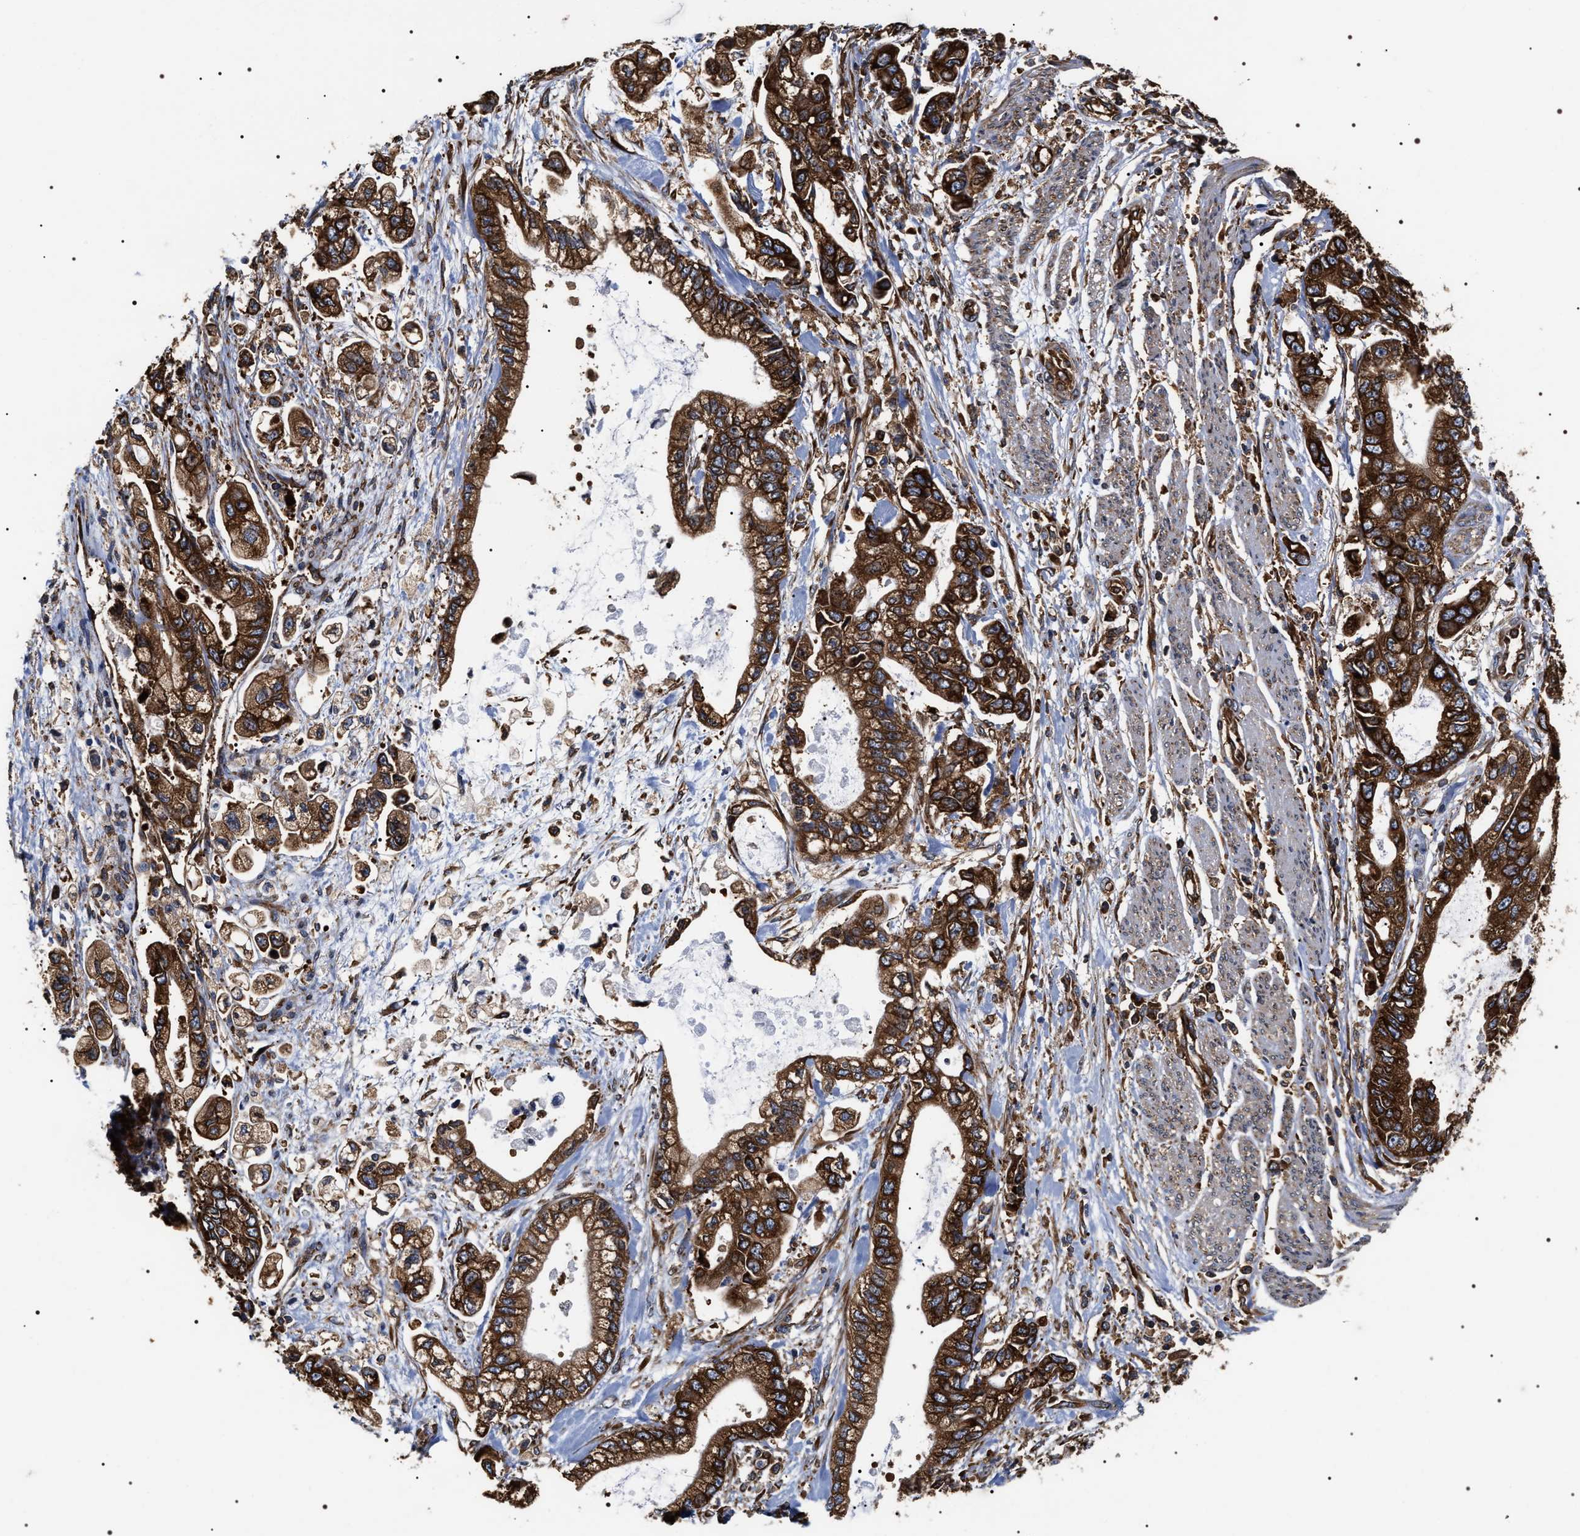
{"staining": {"intensity": "strong", "quantity": ">75%", "location": "cytoplasmic/membranous"}, "tissue": "stomach cancer", "cell_type": "Tumor cells", "image_type": "cancer", "snomed": [{"axis": "morphology", "description": "Normal tissue, NOS"}, {"axis": "morphology", "description": "Adenocarcinoma, NOS"}, {"axis": "topography", "description": "Stomach"}], "caption": "A brown stain shows strong cytoplasmic/membranous staining of a protein in stomach cancer (adenocarcinoma) tumor cells.", "gene": "SERBP1", "patient": {"sex": "male", "age": 62}}